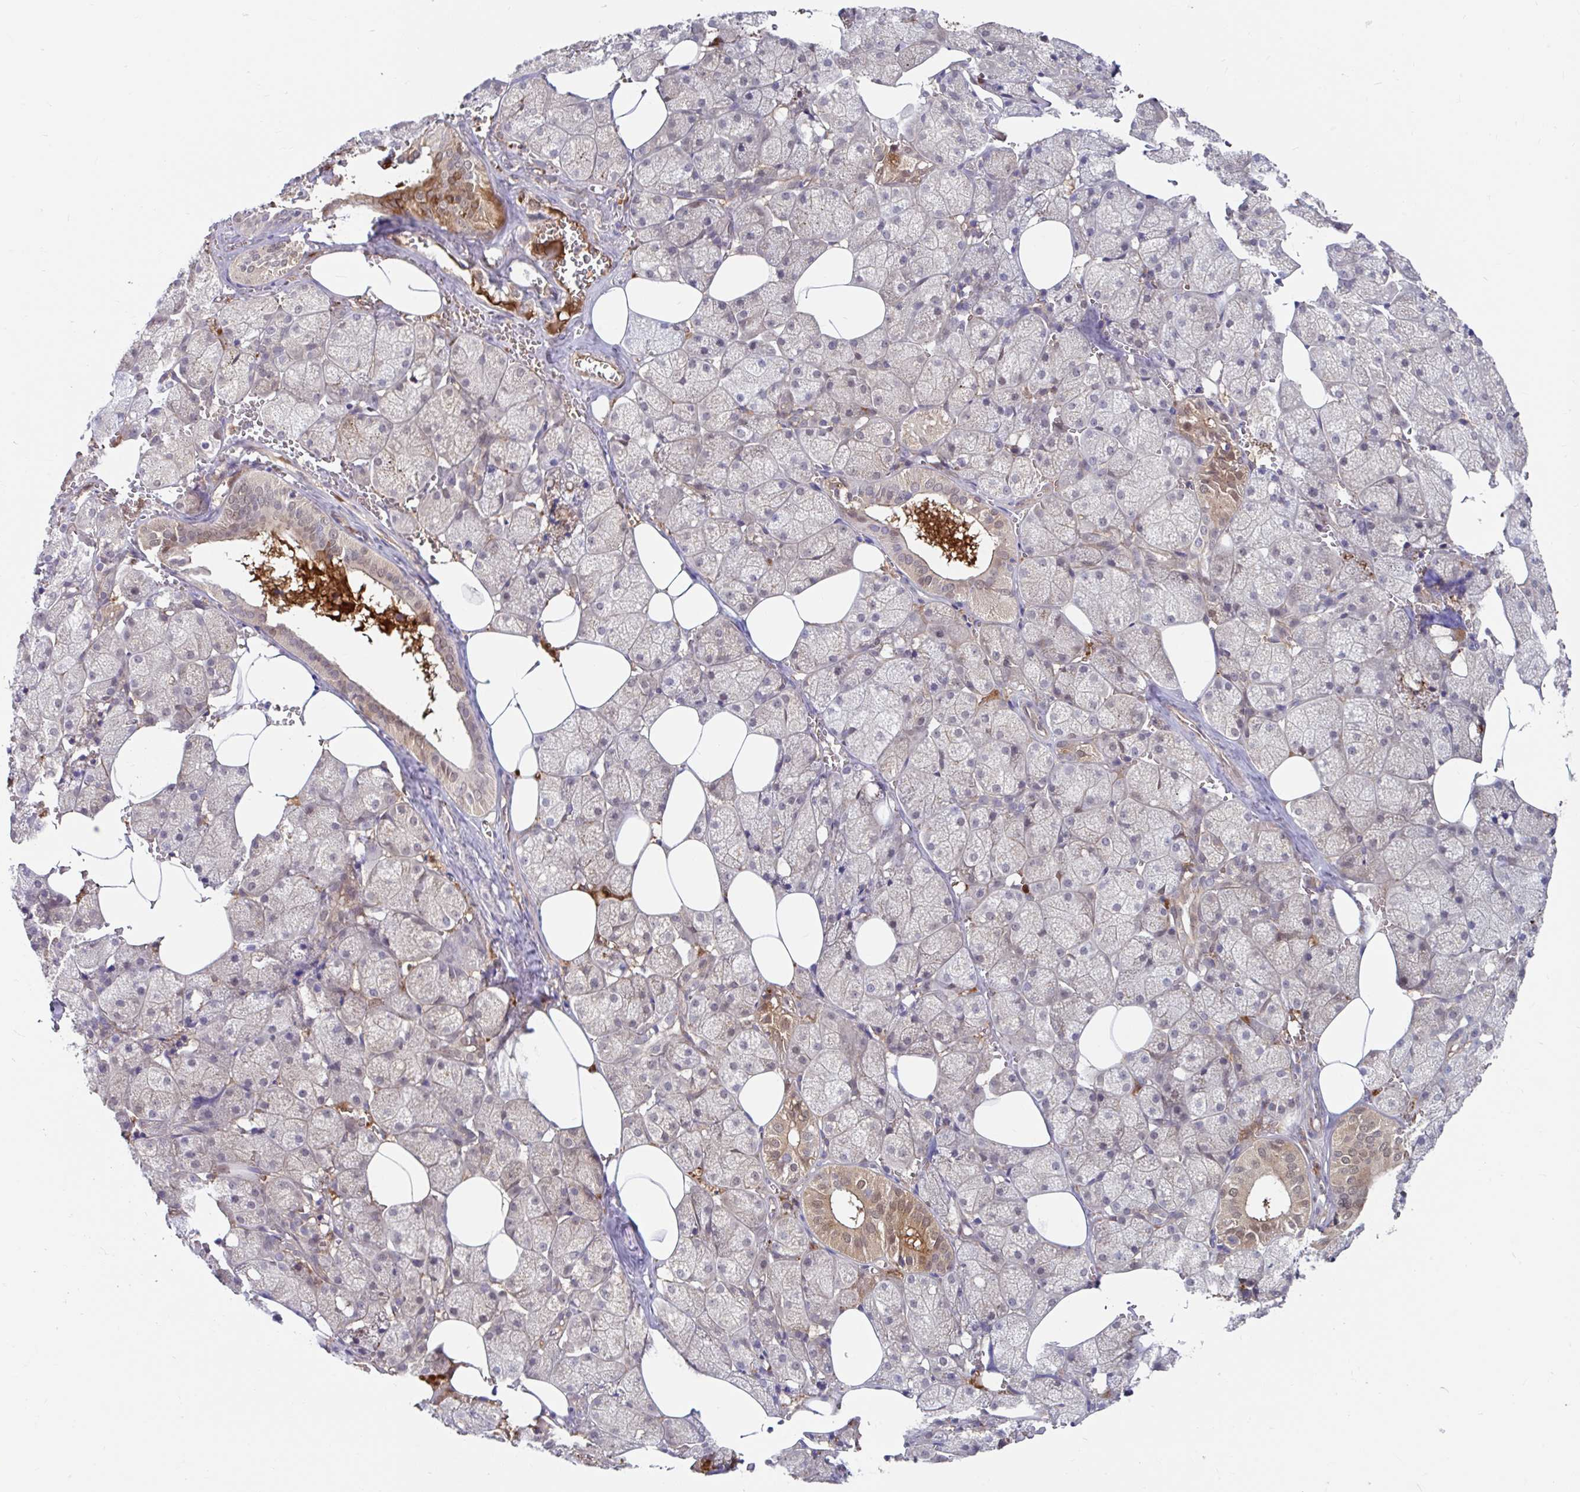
{"staining": {"intensity": "moderate", "quantity": "25%-75%", "location": "cytoplasmic/membranous,nuclear"}, "tissue": "salivary gland", "cell_type": "Glandular cells", "image_type": "normal", "snomed": [{"axis": "morphology", "description": "Normal tissue, NOS"}, {"axis": "topography", "description": "Salivary gland"}, {"axis": "topography", "description": "Peripheral nerve tissue"}], "caption": "Salivary gland stained for a protein (brown) demonstrates moderate cytoplasmic/membranous,nuclear positive positivity in approximately 25%-75% of glandular cells.", "gene": "BLVRA", "patient": {"sex": "male", "age": 38}}